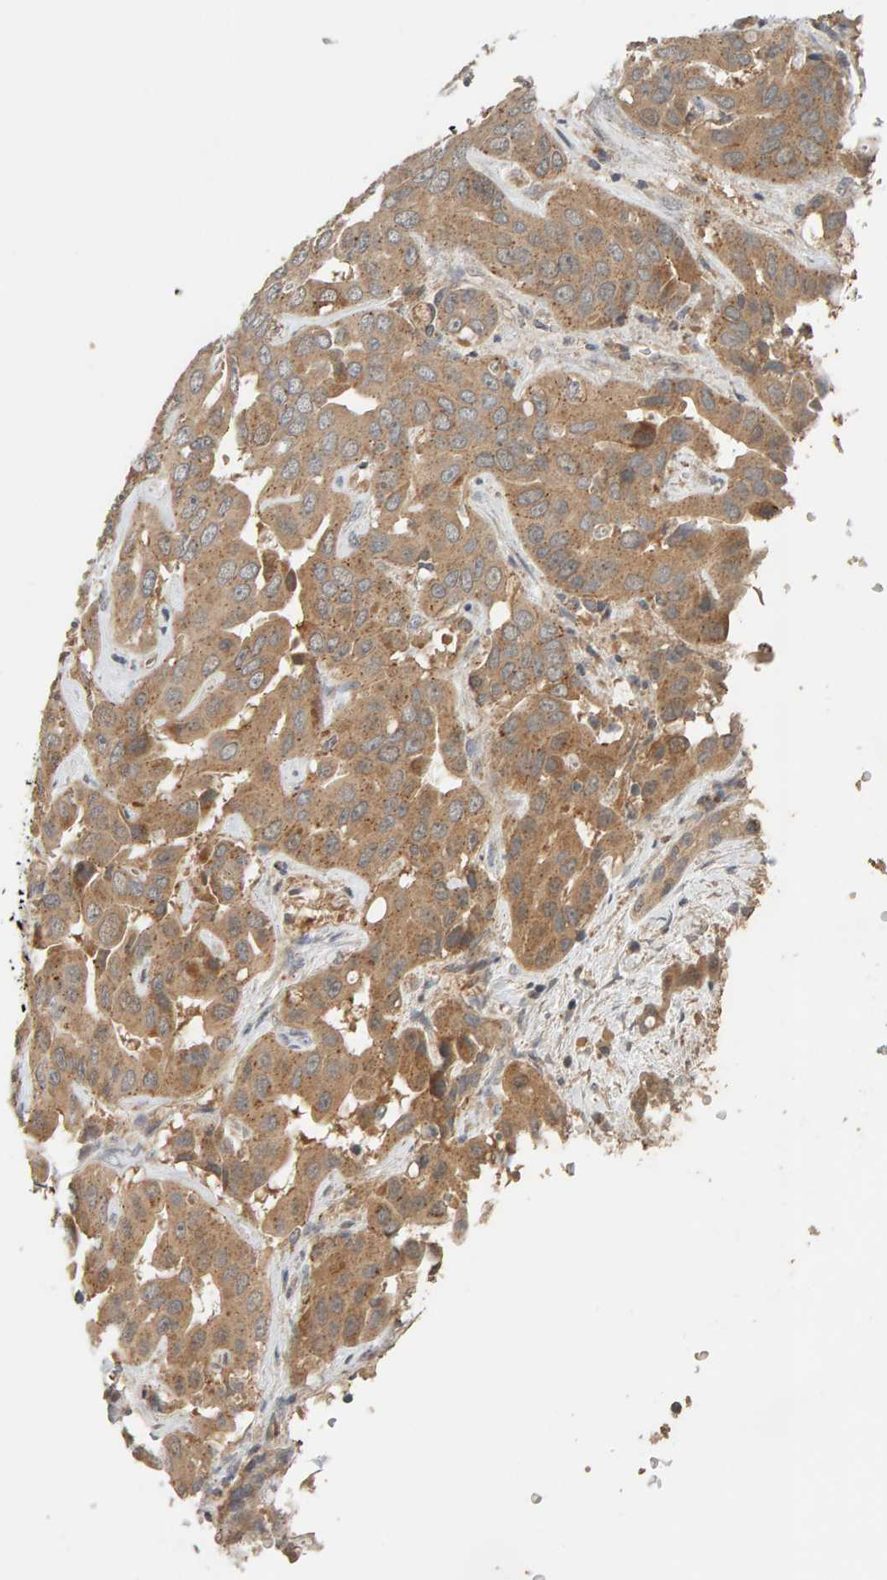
{"staining": {"intensity": "moderate", "quantity": ">75%", "location": "cytoplasmic/membranous"}, "tissue": "liver cancer", "cell_type": "Tumor cells", "image_type": "cancer", "snomed": [{"axis": "morphology", "description": "Cholangiocarcinoma"}, {"axis": "topography", "description": "Liver"}], "caption": "Liver cancer (cholangiocarcinoma) stained with a brown dye displays moderate cytoplasmic/membranous positive positivity in about >75% of tumor cells.", "gene": "DNAJC7", "patient": {"sex": "female", "age": 52}}